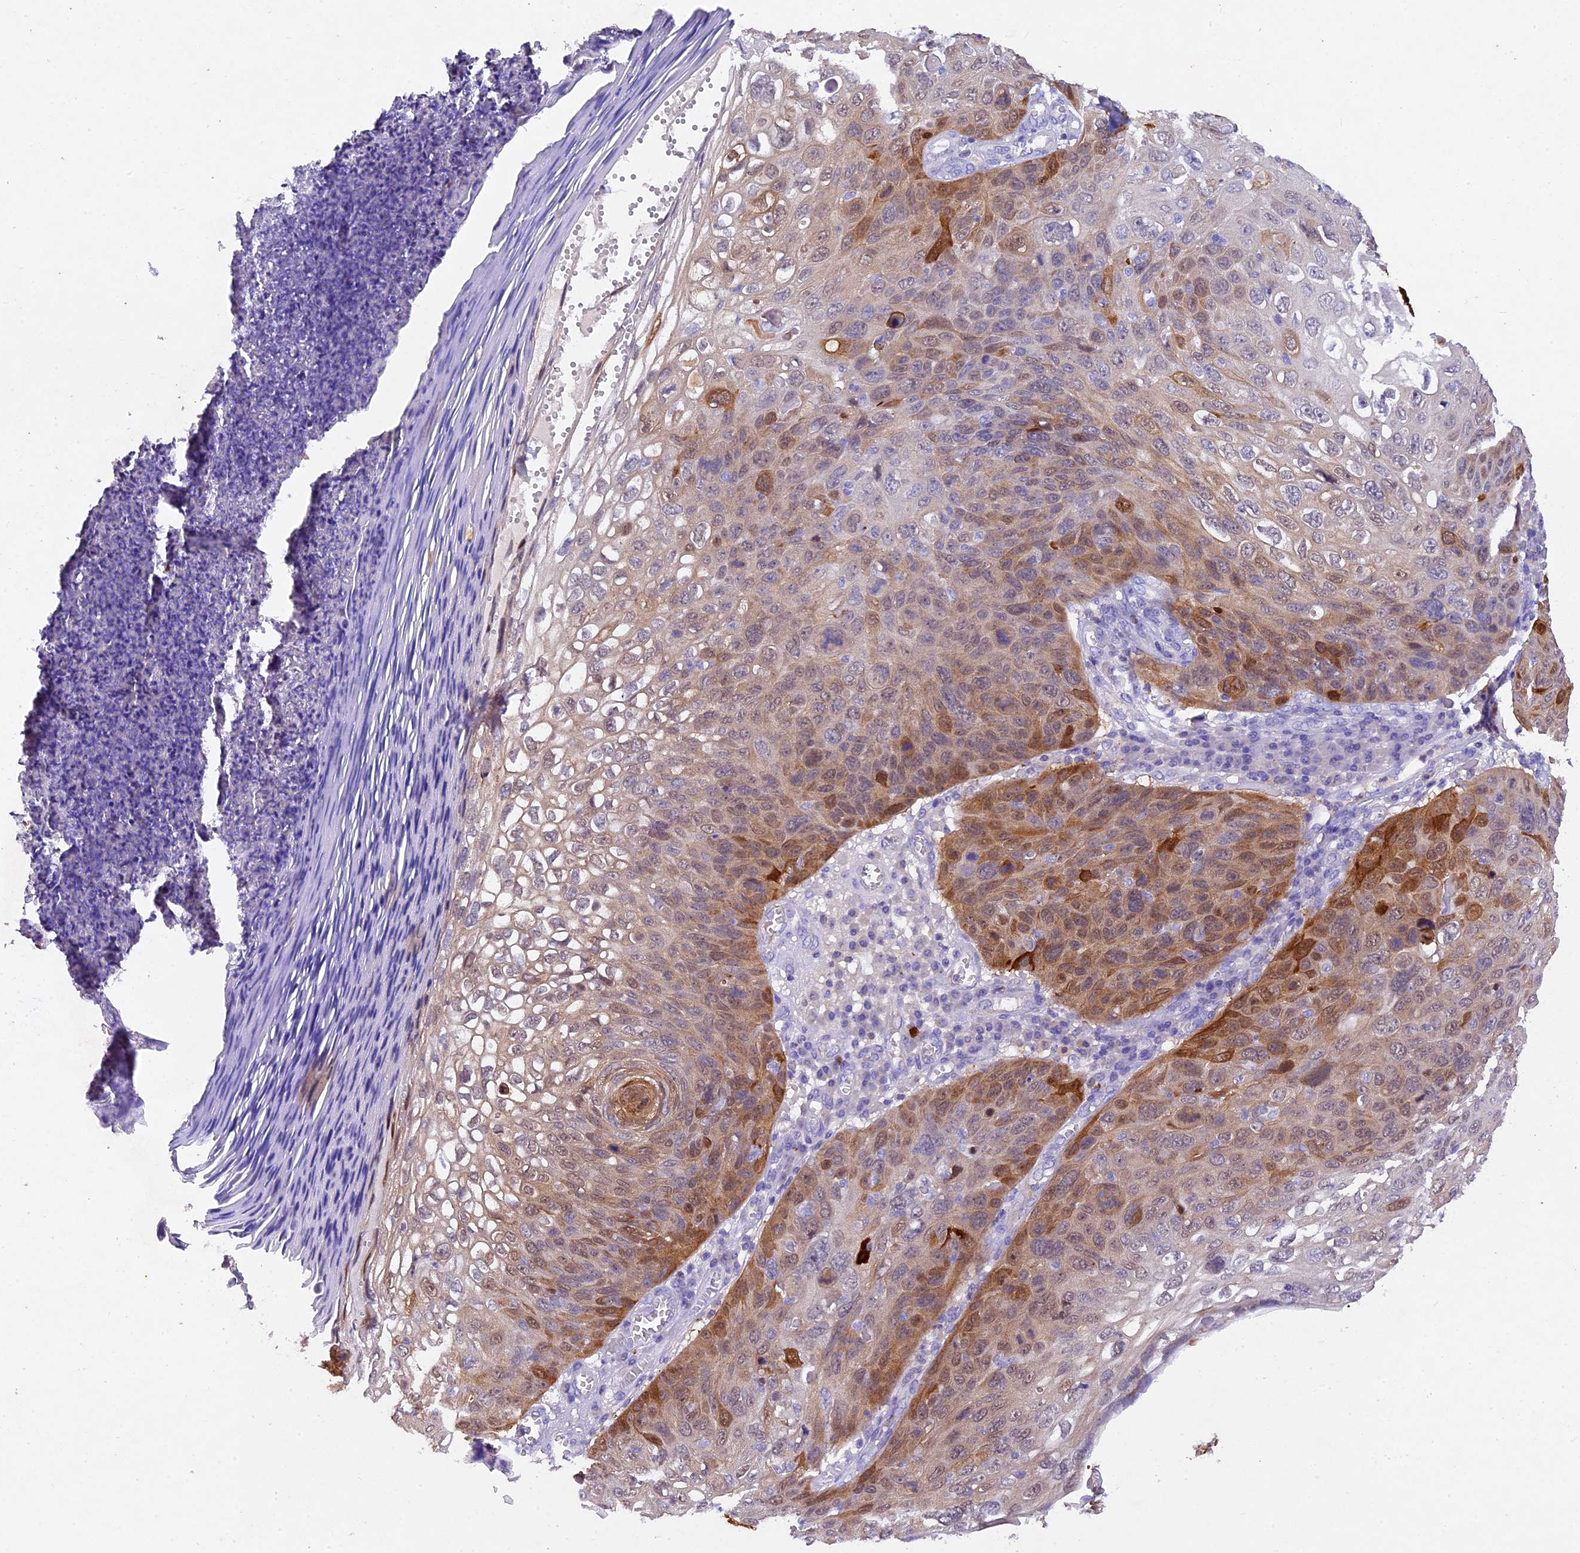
{"staining": {"intensity": "moderate", "quantity": "25%-75%", "location": "cytoplasmic/membranous,nuclear"}, "tissue": "skin cancer", "cell_type": "Tumor cells", "image_type": "cancer", "snomed": [{"axis": "morphology", "description": "Squamous cell carcinoma, NOS"}, {"axis": "topography", "description": "Skin"}], "caption": "Brown immunohistochemical staining in human skin cancer shows moderate cytoplasmic/membranous and nuclear staining in approximately 25%-75% of tumor cells. The protein of interest is shown in brown color, while the nuclei are stained blue.", "gene": "TGDS", "patient": {"sex": "female", "age": 90}}